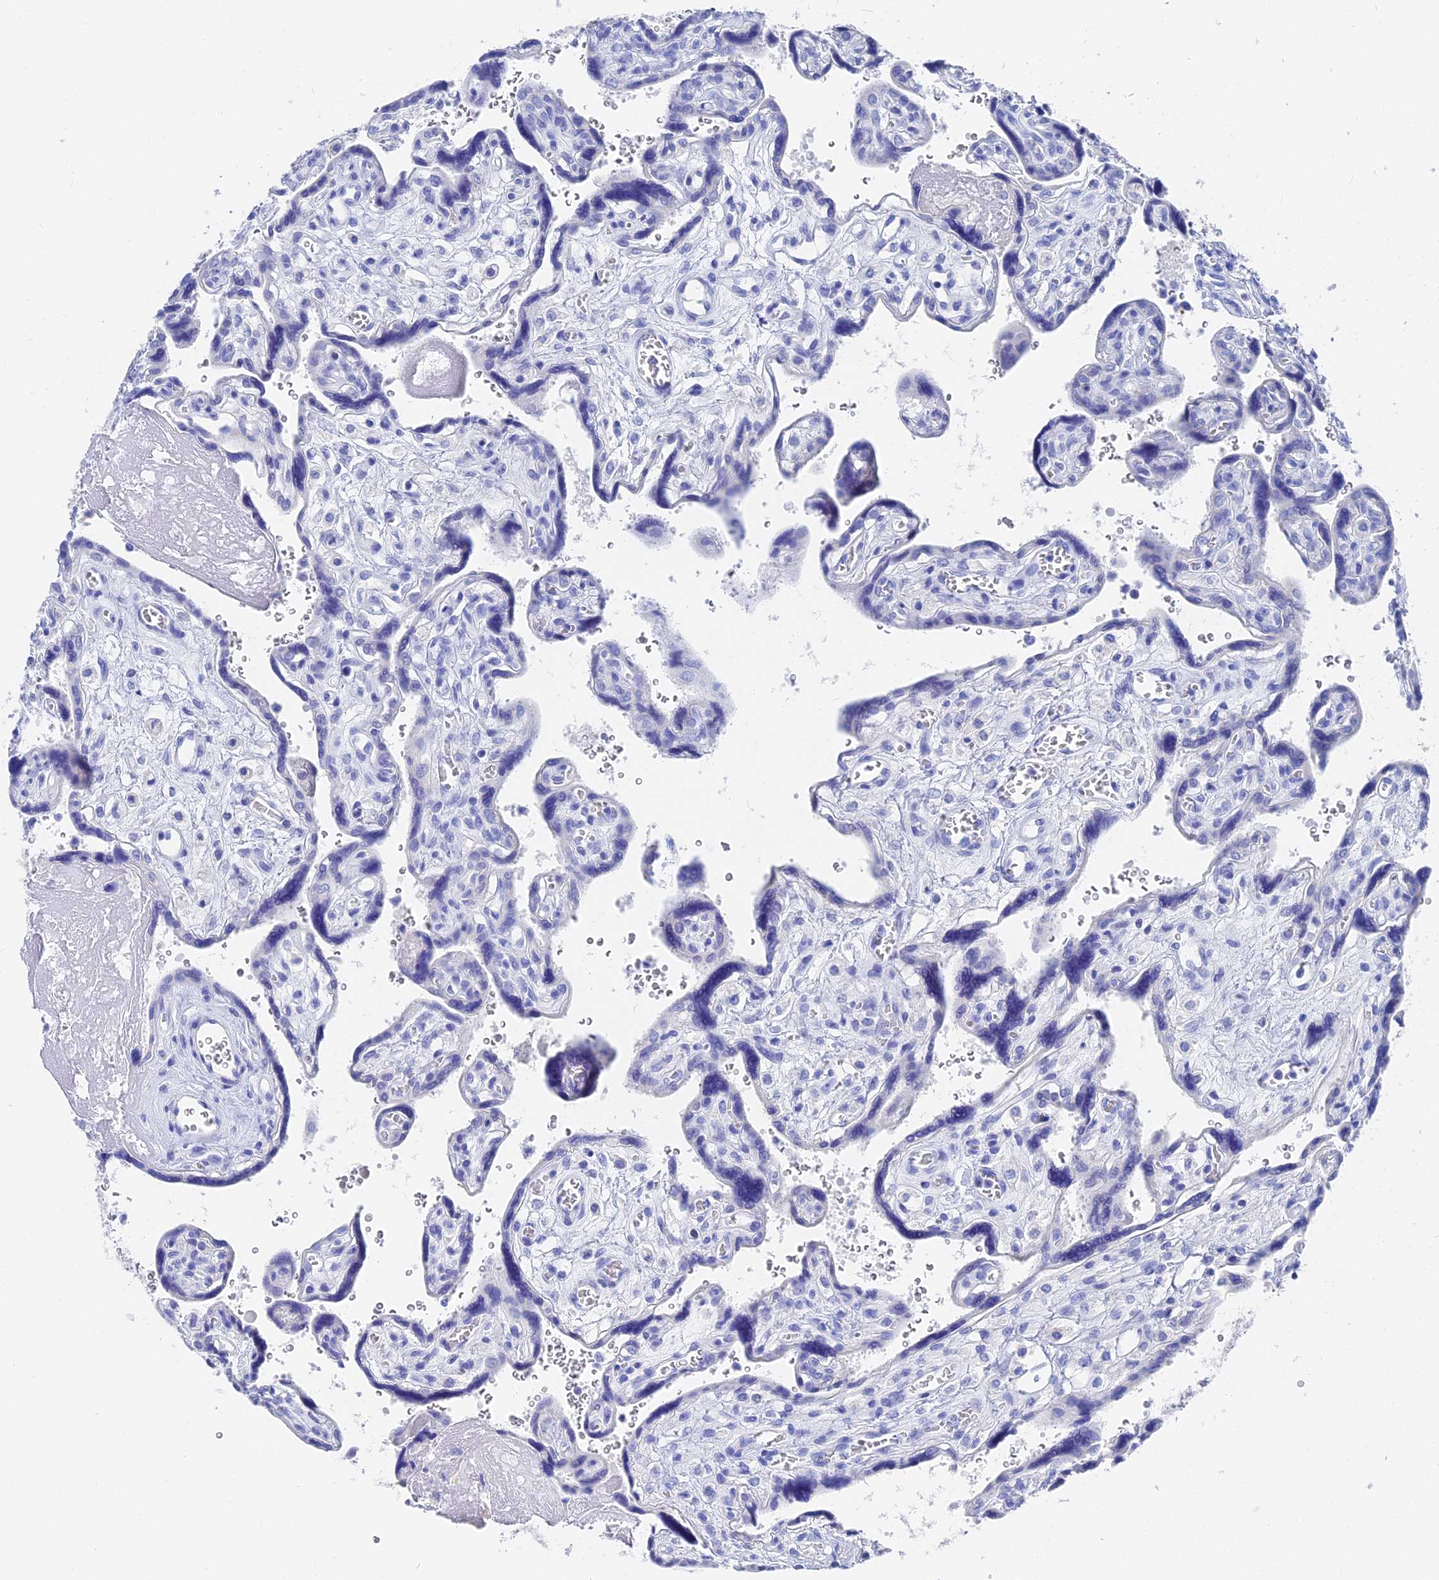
{"staining": {"intensity": "negative", "quantity": "none", "location": "none"}, "tissue": "placenta", "cell_type": "Trophoblastic cells", "image_type": "normal", "snomed": [{"axis": "morphology", "description": "Normal tissue, NOS"}, {"axis": "topography", "description": "Placenta"}], "caption": "IHC of normal human placenta exhibits no positivity in trophoblastic cells.", "gene": "VPS33B", "patient": {"sex": "female", "age": 39}}